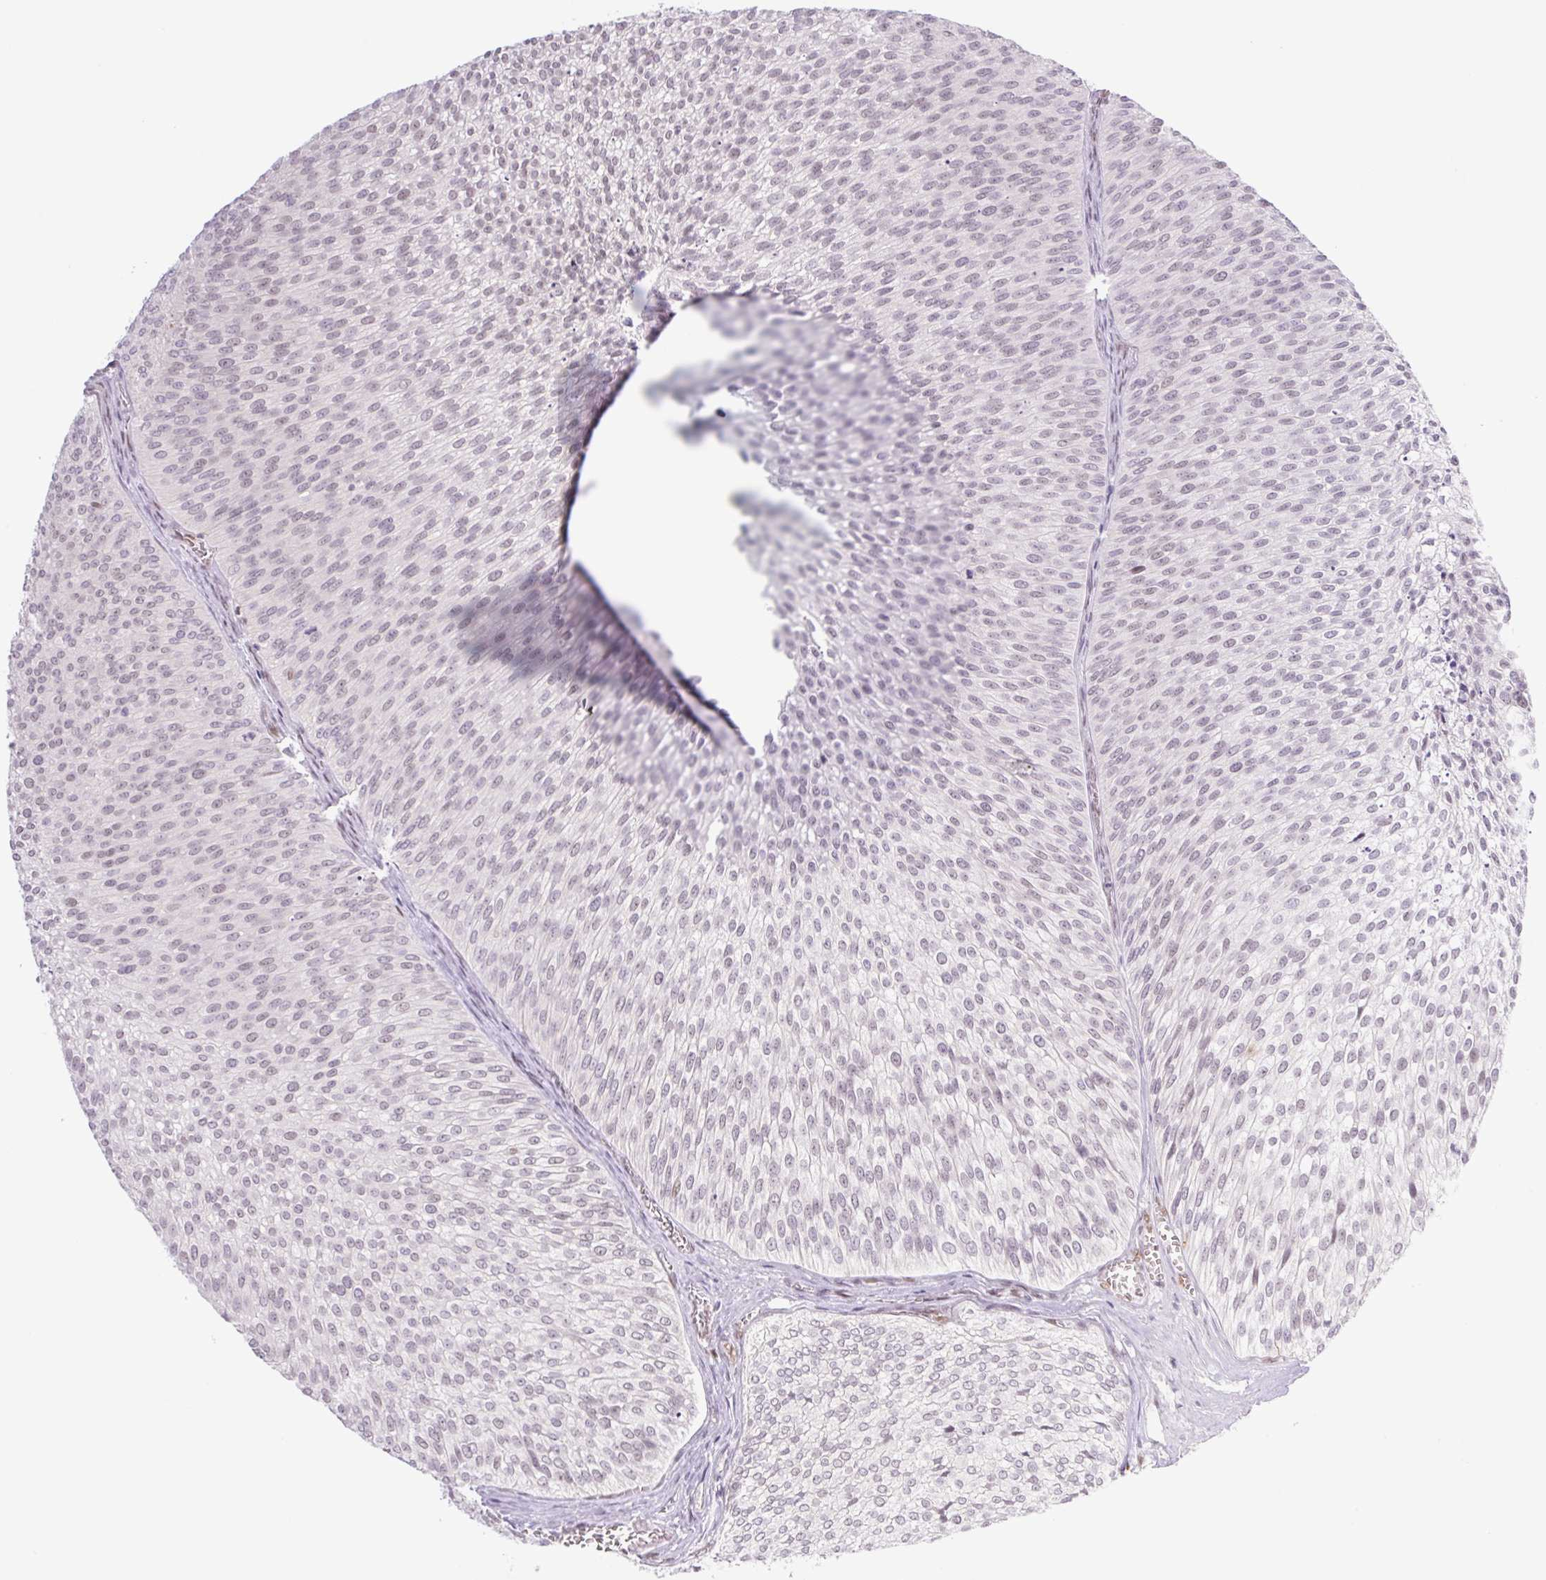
{"staining": {"intensity": "weak", "quantity": "<25%", "location": "nuclear"}, "tissue": "urothelial cancer", "cell_type": "Tumor cells", "image_type": "cancer", "snomed": [{"axis": "morphology", "description": "Urothelial carcinoma, Low grade"}, {"axis": "topography", "description": "Urinary bladder"}], "caption": "Tumor cells show no significant expression in urothelial cancer. (Immunohistochemistry, brightfield microscopy, high magnification).", "gene": "TLE3", "patient": {"sex": "male", "age": 91}}